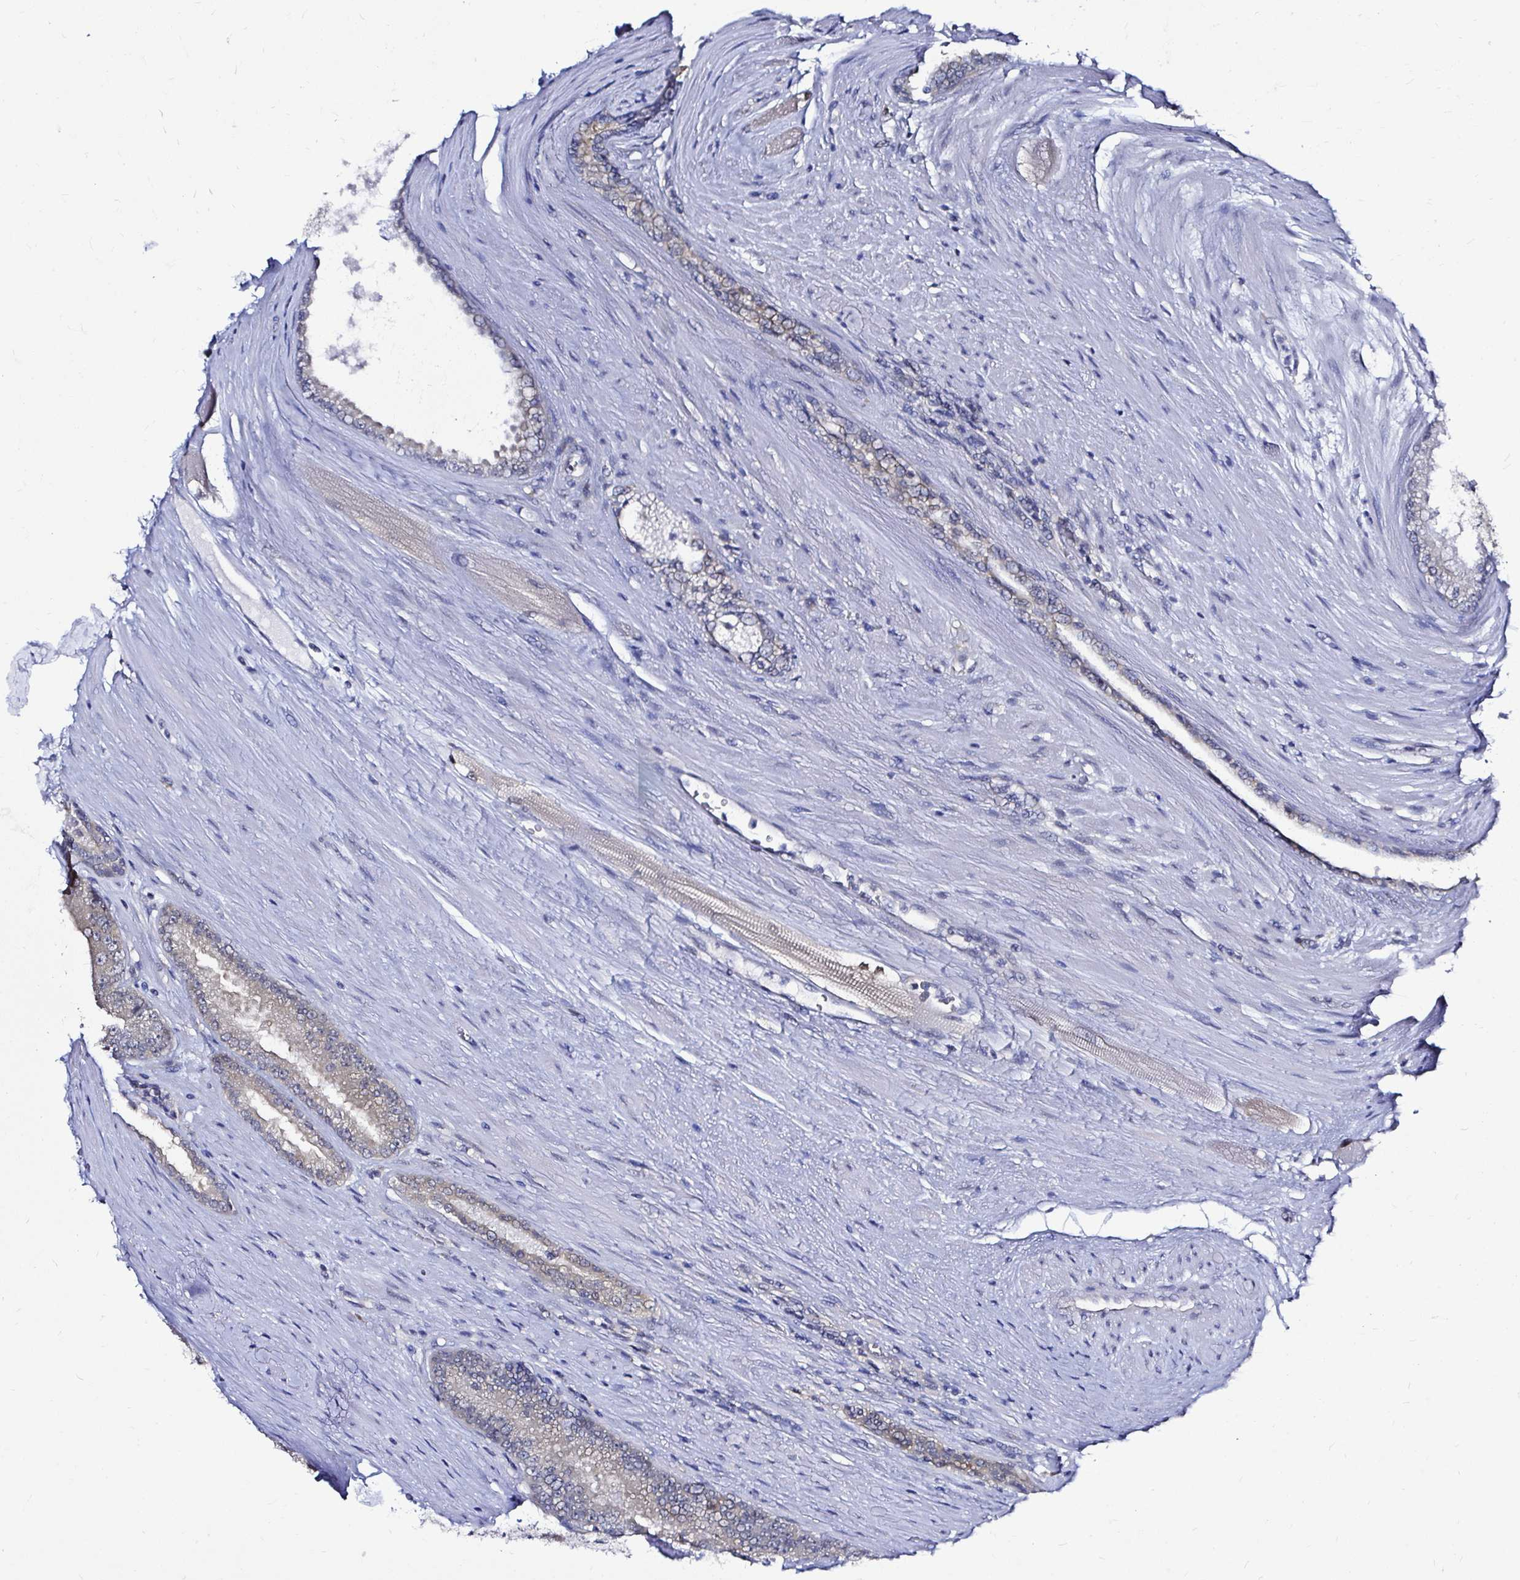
{"staining": {"intensity": "negative", "quantity": "none", "location": "none"}, "tissue": "prostate cancer", "cell_type": "Tumor cells", "image_type": "cancer", "snomed": [{"axis": "morphology", "description": "Adenocarcinoma, Low grade"}, {"axis": "topography", "description": "Prostate"}], "caption": "The immunohistochemistry histopathology image has no significant staining in tumor cells of prostate cancer tissue.", "gene": "PSMD3", "patient": {"sex": "male", "age": 67}}